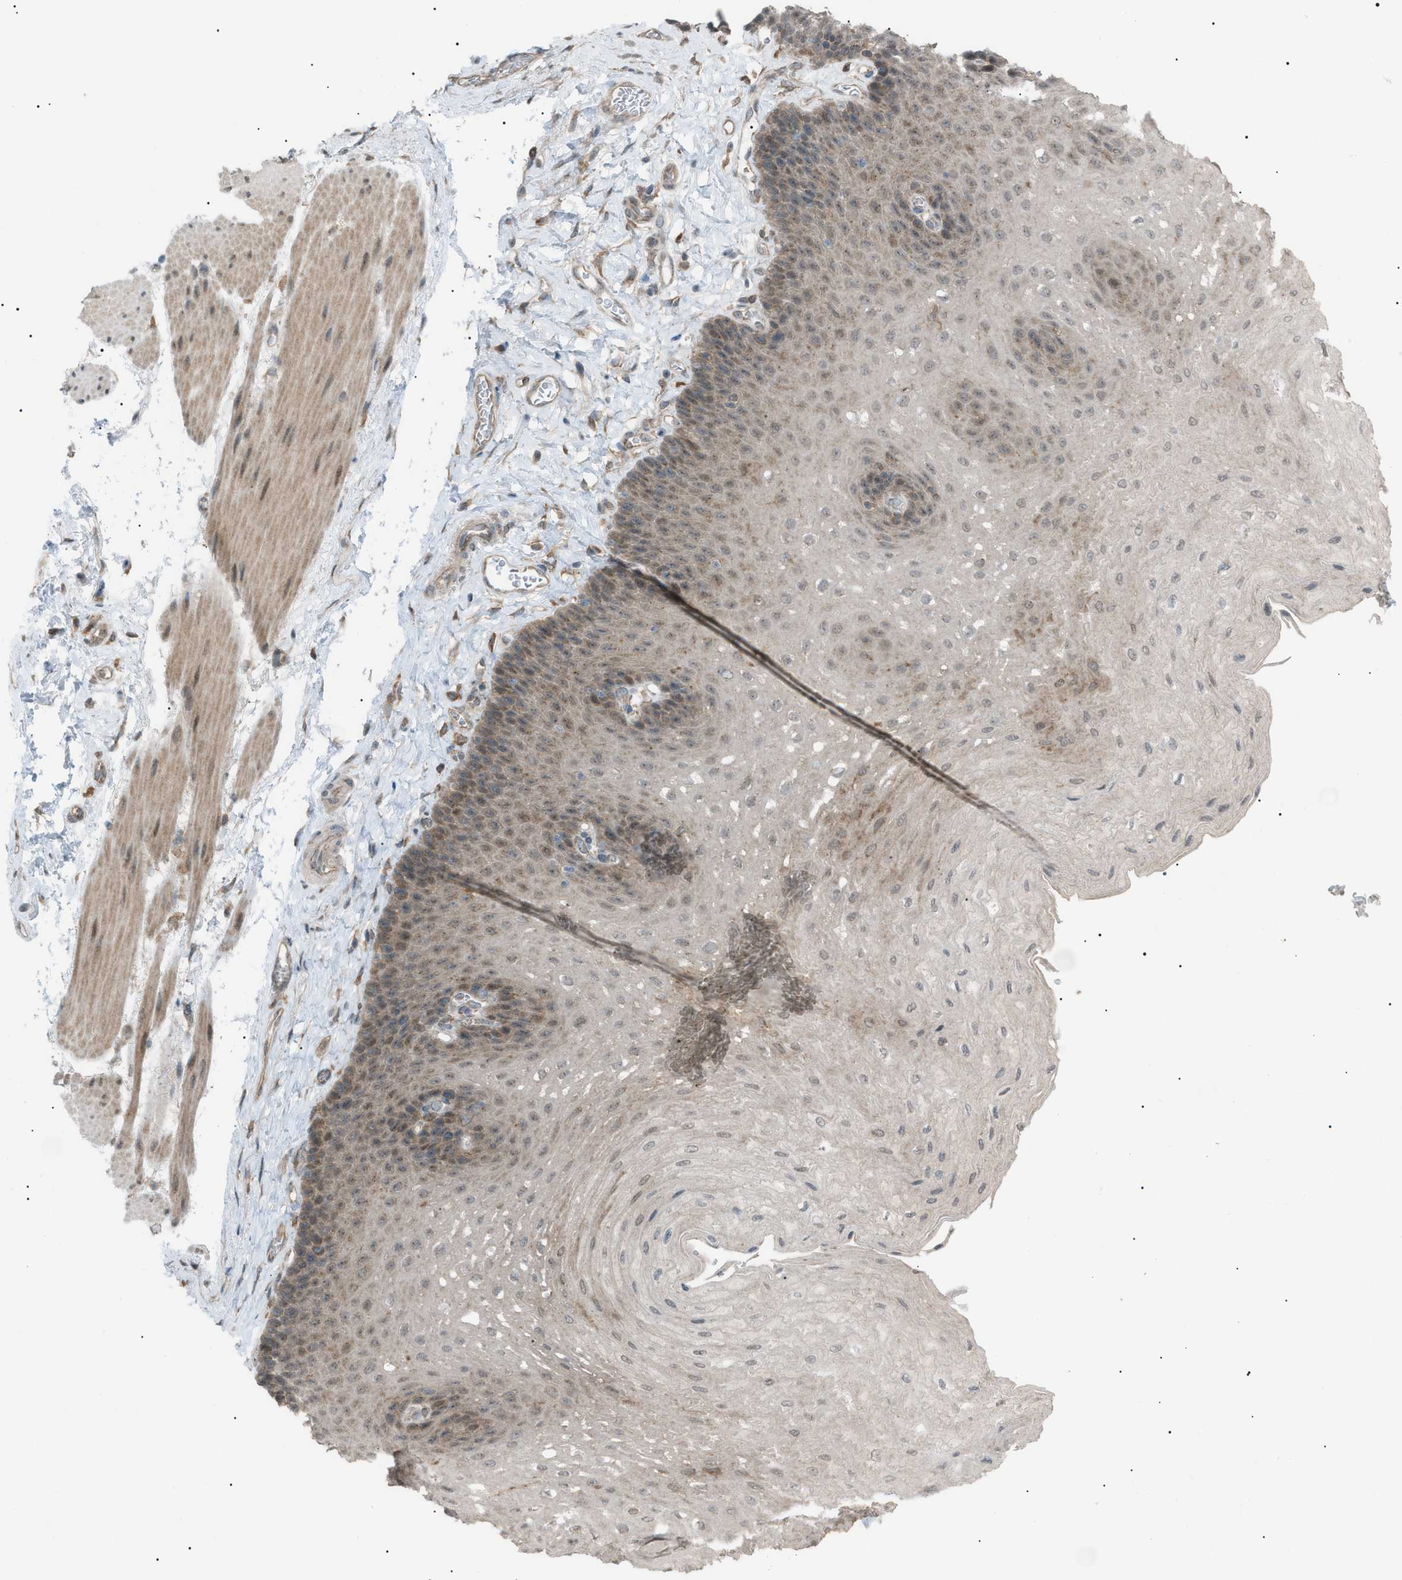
{"staining": {"intensity": "moderate", "quantity": "25%-75%", "location": "cytoplasmic/membranous"}, "tissue": "esophagus", "cell_type": "Squamous epithelial cells", "image_type": "normal", "snomed": [{"axis": "morphology", "description": "Normal tissue, NOS"}, {"axis": "topography", "description": "Esophagus"}], "caption": "Brown immunohistochemical staining in unremarkable human esophagus shows moderate cytoplasmic/membranous positivity in about 25%-75% of squamous epithelial cells.", "gene": "LPIN2", "patient": {"sex": "female", "age": 72}}